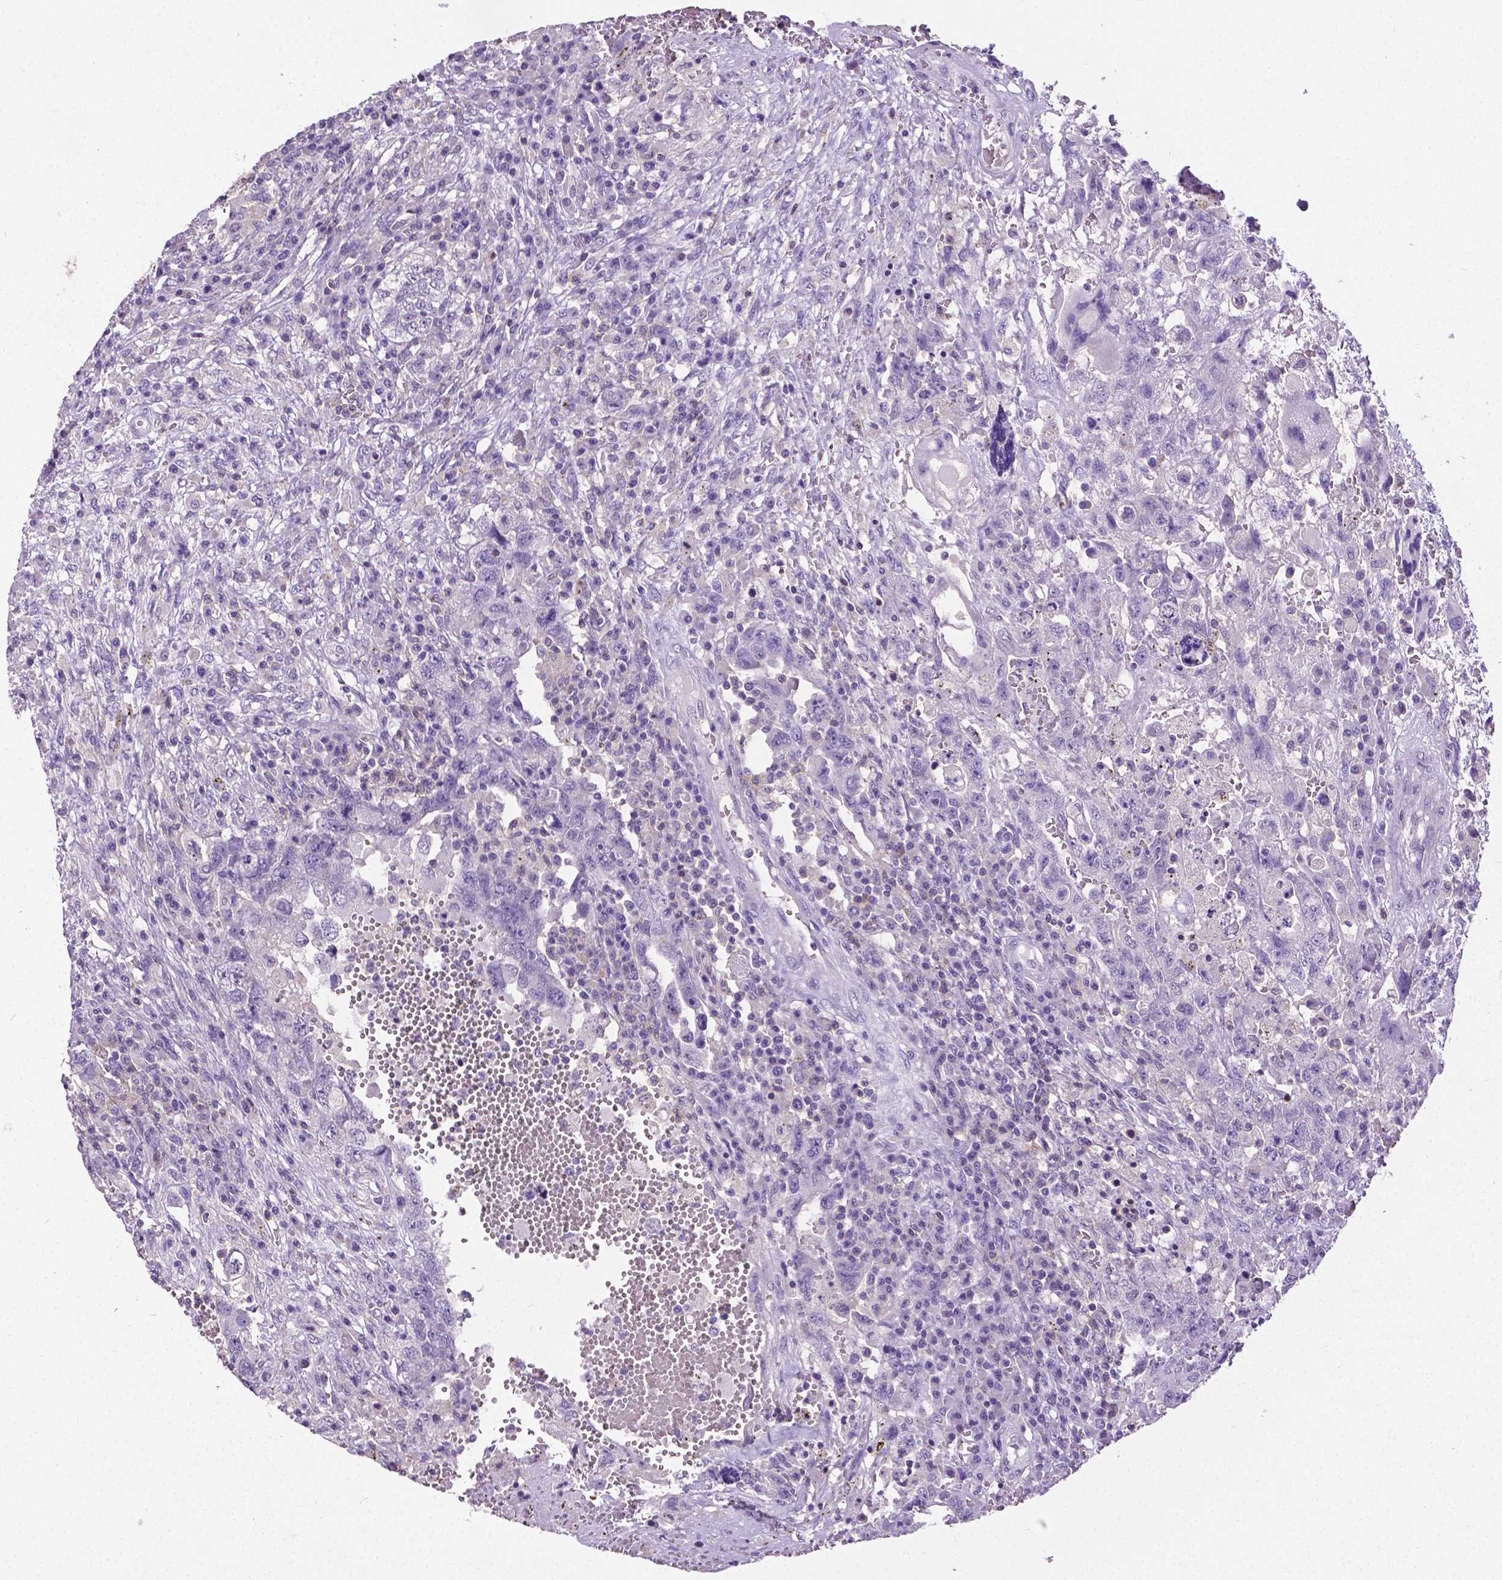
{"staining": {"intensity": "negative", "quantity": "none", "location": "none"}, "tissue": "testis cancer", "cell_type": "Tumor cells", "image_type": "cancer", "snomed": [{"axis": "morphology", "description": "Carcinoma, Embryonal, NOS"}, {"axis": "topography", "description": "Testis"}], "caption": "DAB (3,3'-diaminobenzidine) immunohistochemical staining of testis cancer shows no significant positivity in tumor cells.", "gene": "CD4", "patient": {"sex": "male", "age": 26}}